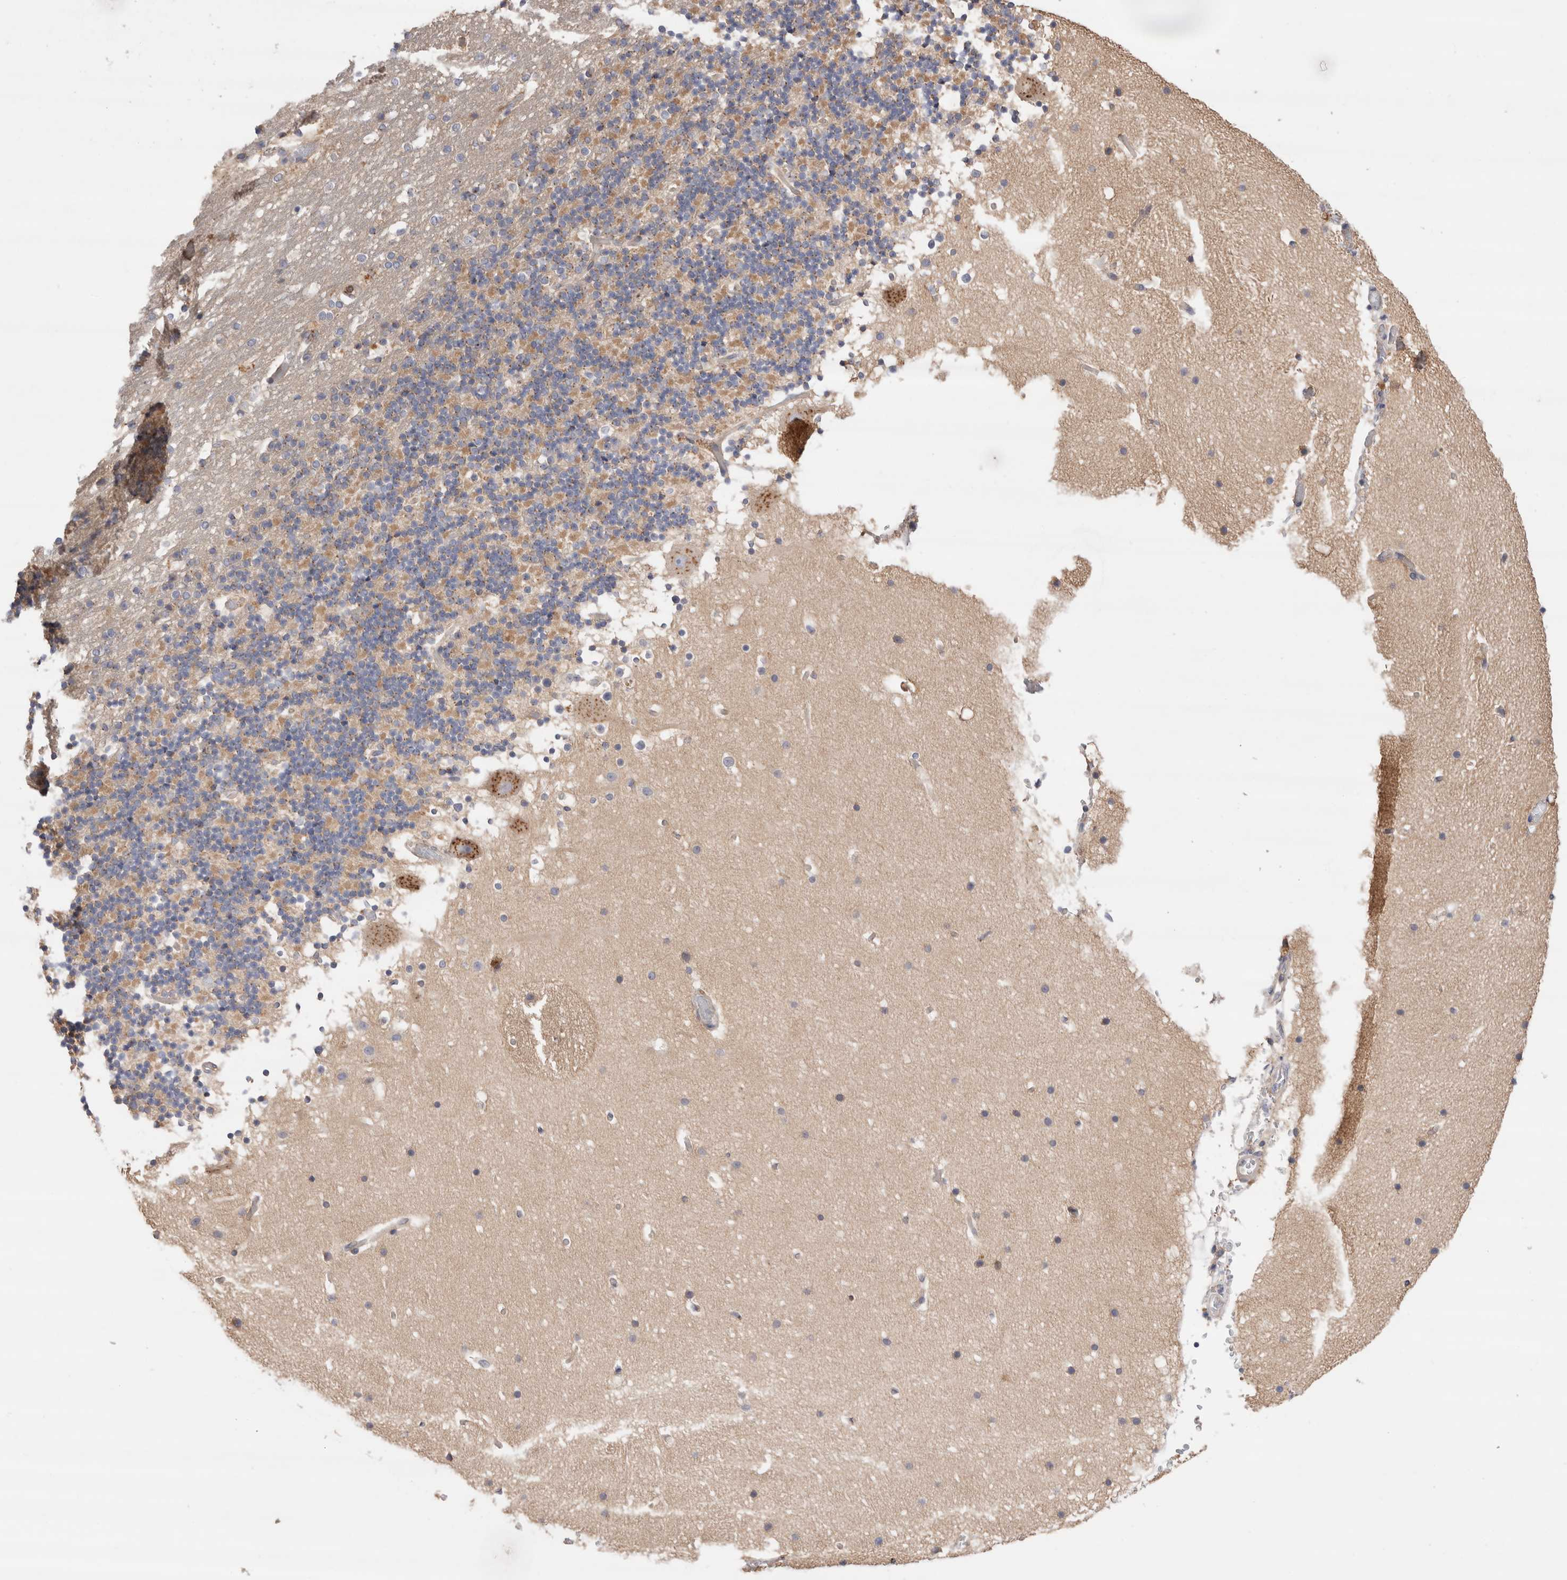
{"staining": {"intensity": "negative", "quantity": "none", "location": "none"}, "tissue": "cerebellum", "cell_type": "Cells in granular layer", "image_type": "normal", "snomed": [{"axis": "morphology", "description": "Normal tissue, NOS"}, {"axis": "topography", "description": "Cerebellum"}], "caption": "High power microscopy image of an IHC photomicrograph of normal cerebellum, revealing no significant staining in cells in granular layer. (DAB immunohistochemistry (IHC) with hematoxylin counter stain).", "gene": "NXT2", "patient": {"sex": "male", "age": 57}}